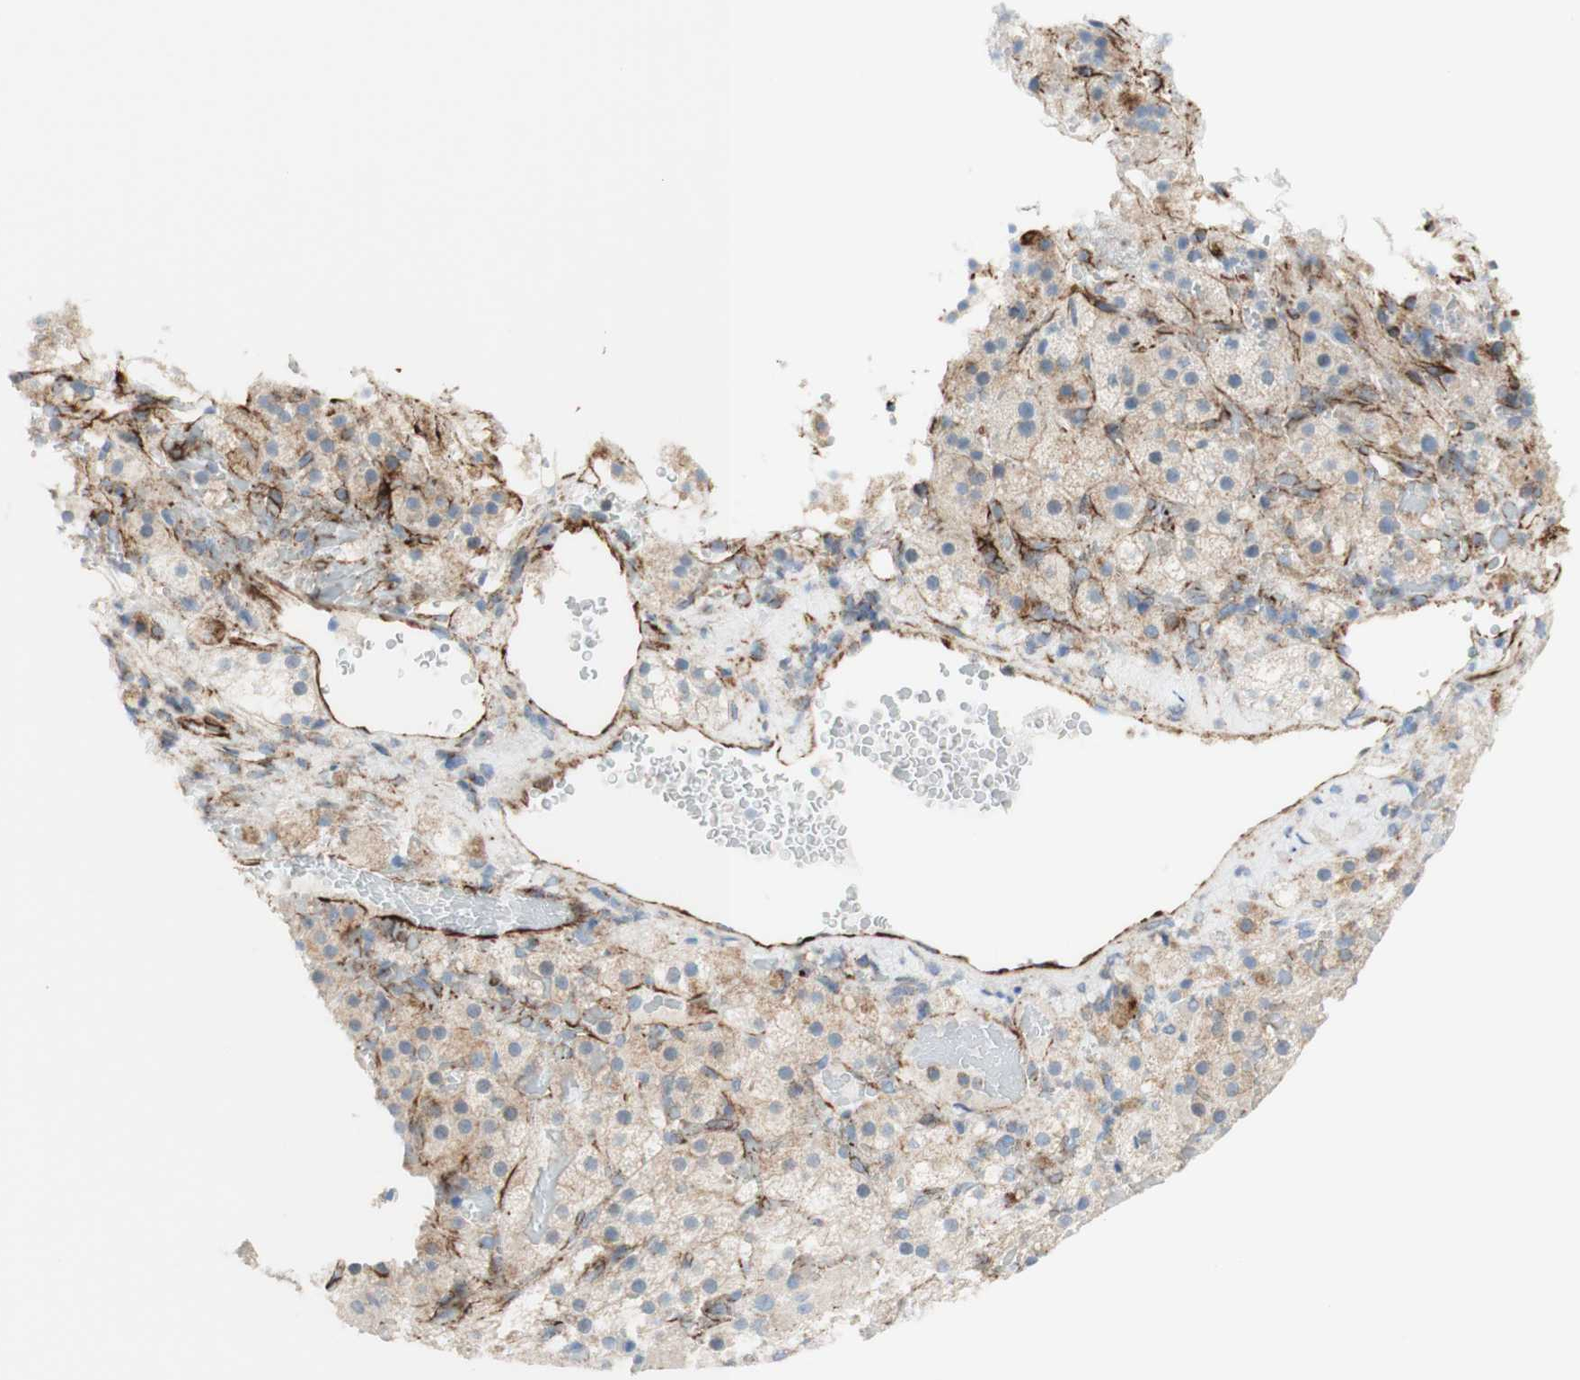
{"staining": {"intensity": "weak", "quantity": "25%-75%", "location": "cytoplasmic/membranous"}, "tissue": "adrenal gland", "cell_type": "Glandular cells", "image_type": "normal", "snomed": [{"axis": "morphology", "description": "Normal tissue, NOS"}, {"axis": "topography", "description": "Adrenal gland"}], "caption": "Immunohistochemical staining of normal human adrenal gland displays weak cytoplasmic/membranous protein positivity in approximately 25%-75% of glandular cells. (DAB IHC, brown staining for protein, blue staining for nuclei).", "gene": "POU2AF1", "patient": {"sex": "female", "age": 59}}